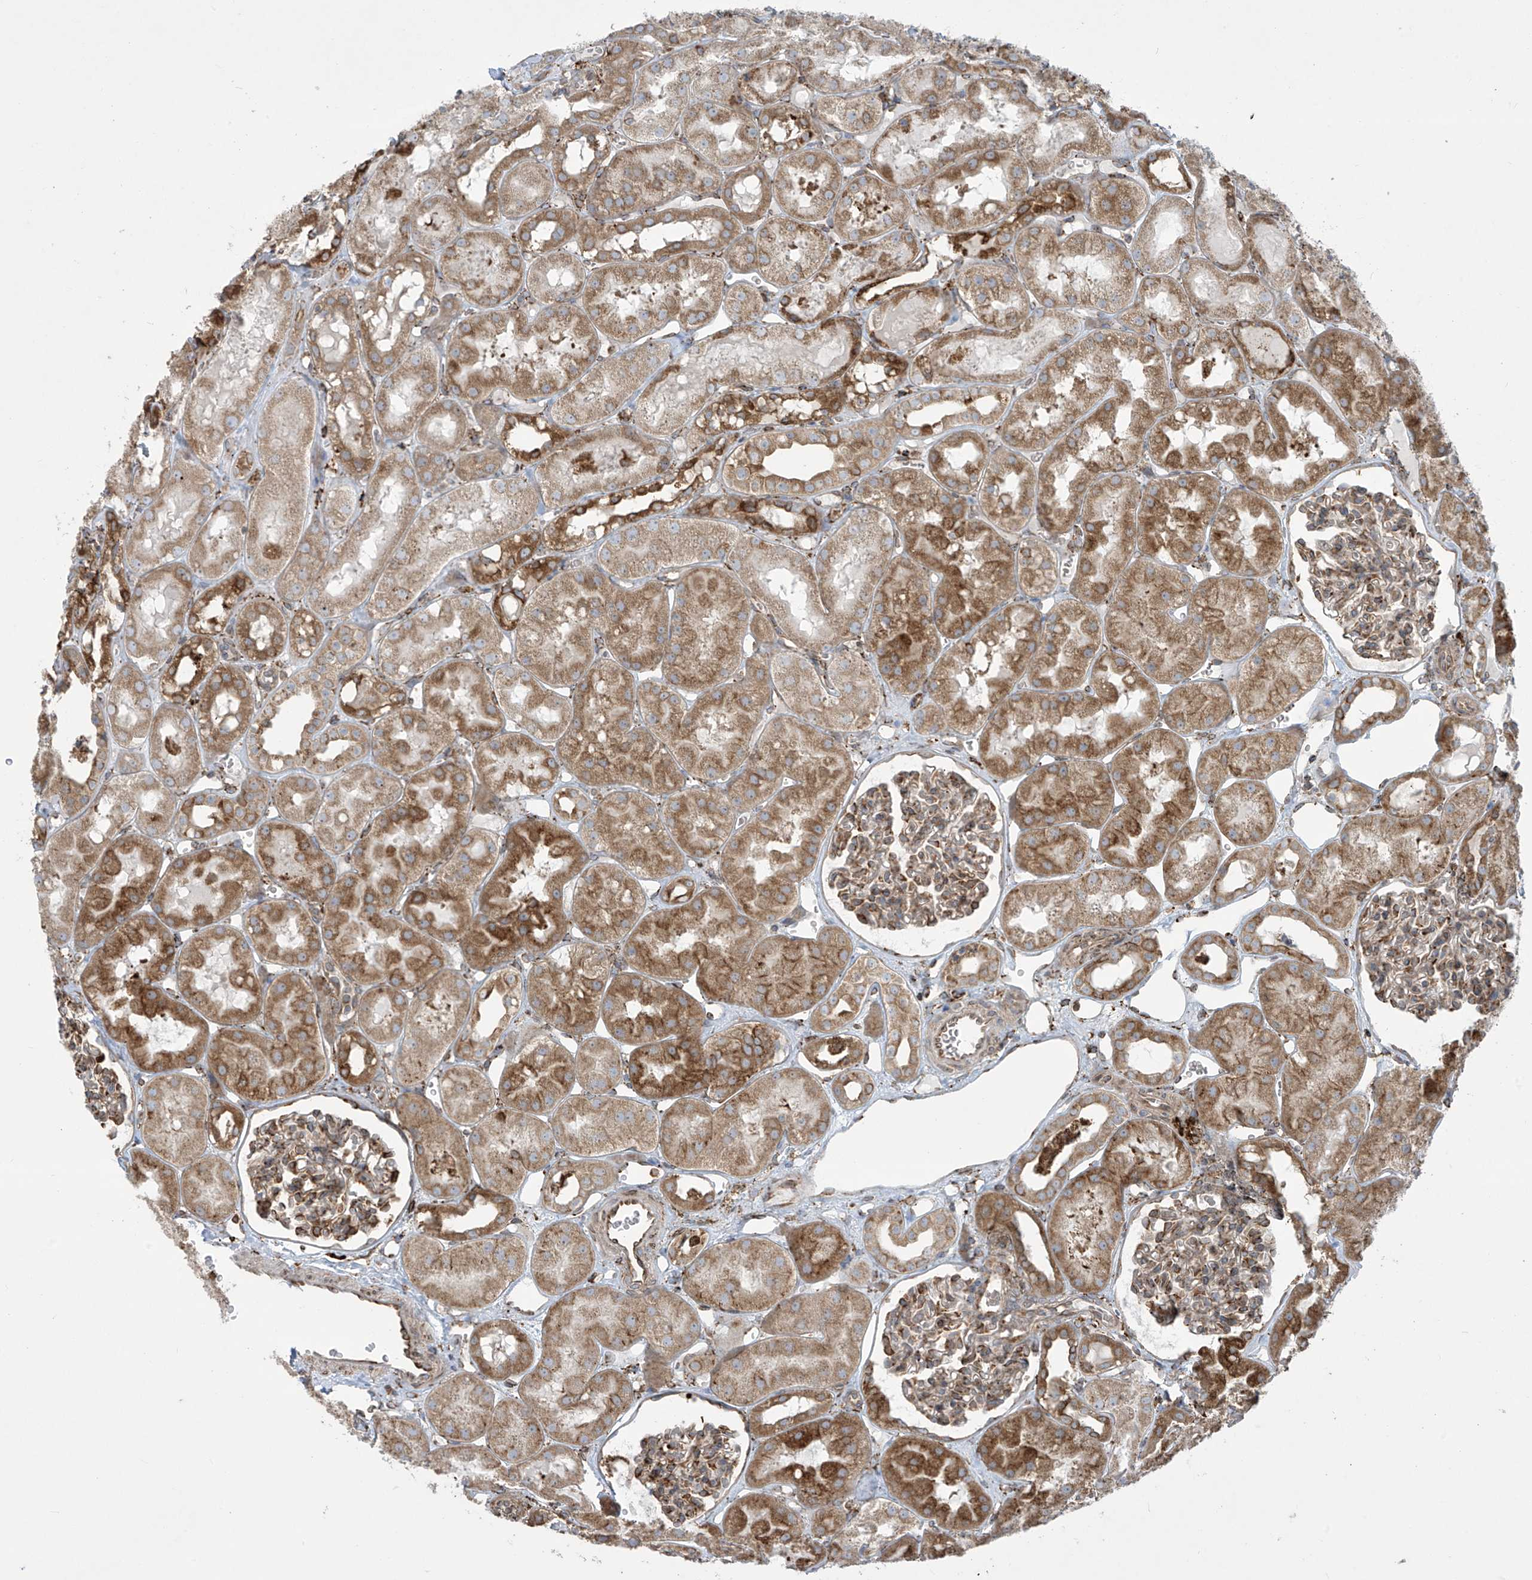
{"staining": {"intensity": "moderate", "quantity": ">75%", "location": "cytoplasmic/membranous"}, "tissue": "kidney", "cell_type": "Cells in glomeruli", "image_type": "normal", "snomed": [{"axis": "morphology", "description": "Normal tissue, NOS"}, {"axis": "topography", "description": "Kidney"}], "caption": "Protein expression analysis of unremarkable kidney shows moderate cytoplasmic/membranous staining in about >75% of cells in glomeruli.", "gene": "MX1", "patient": {"sex": "male", "age": 16}}